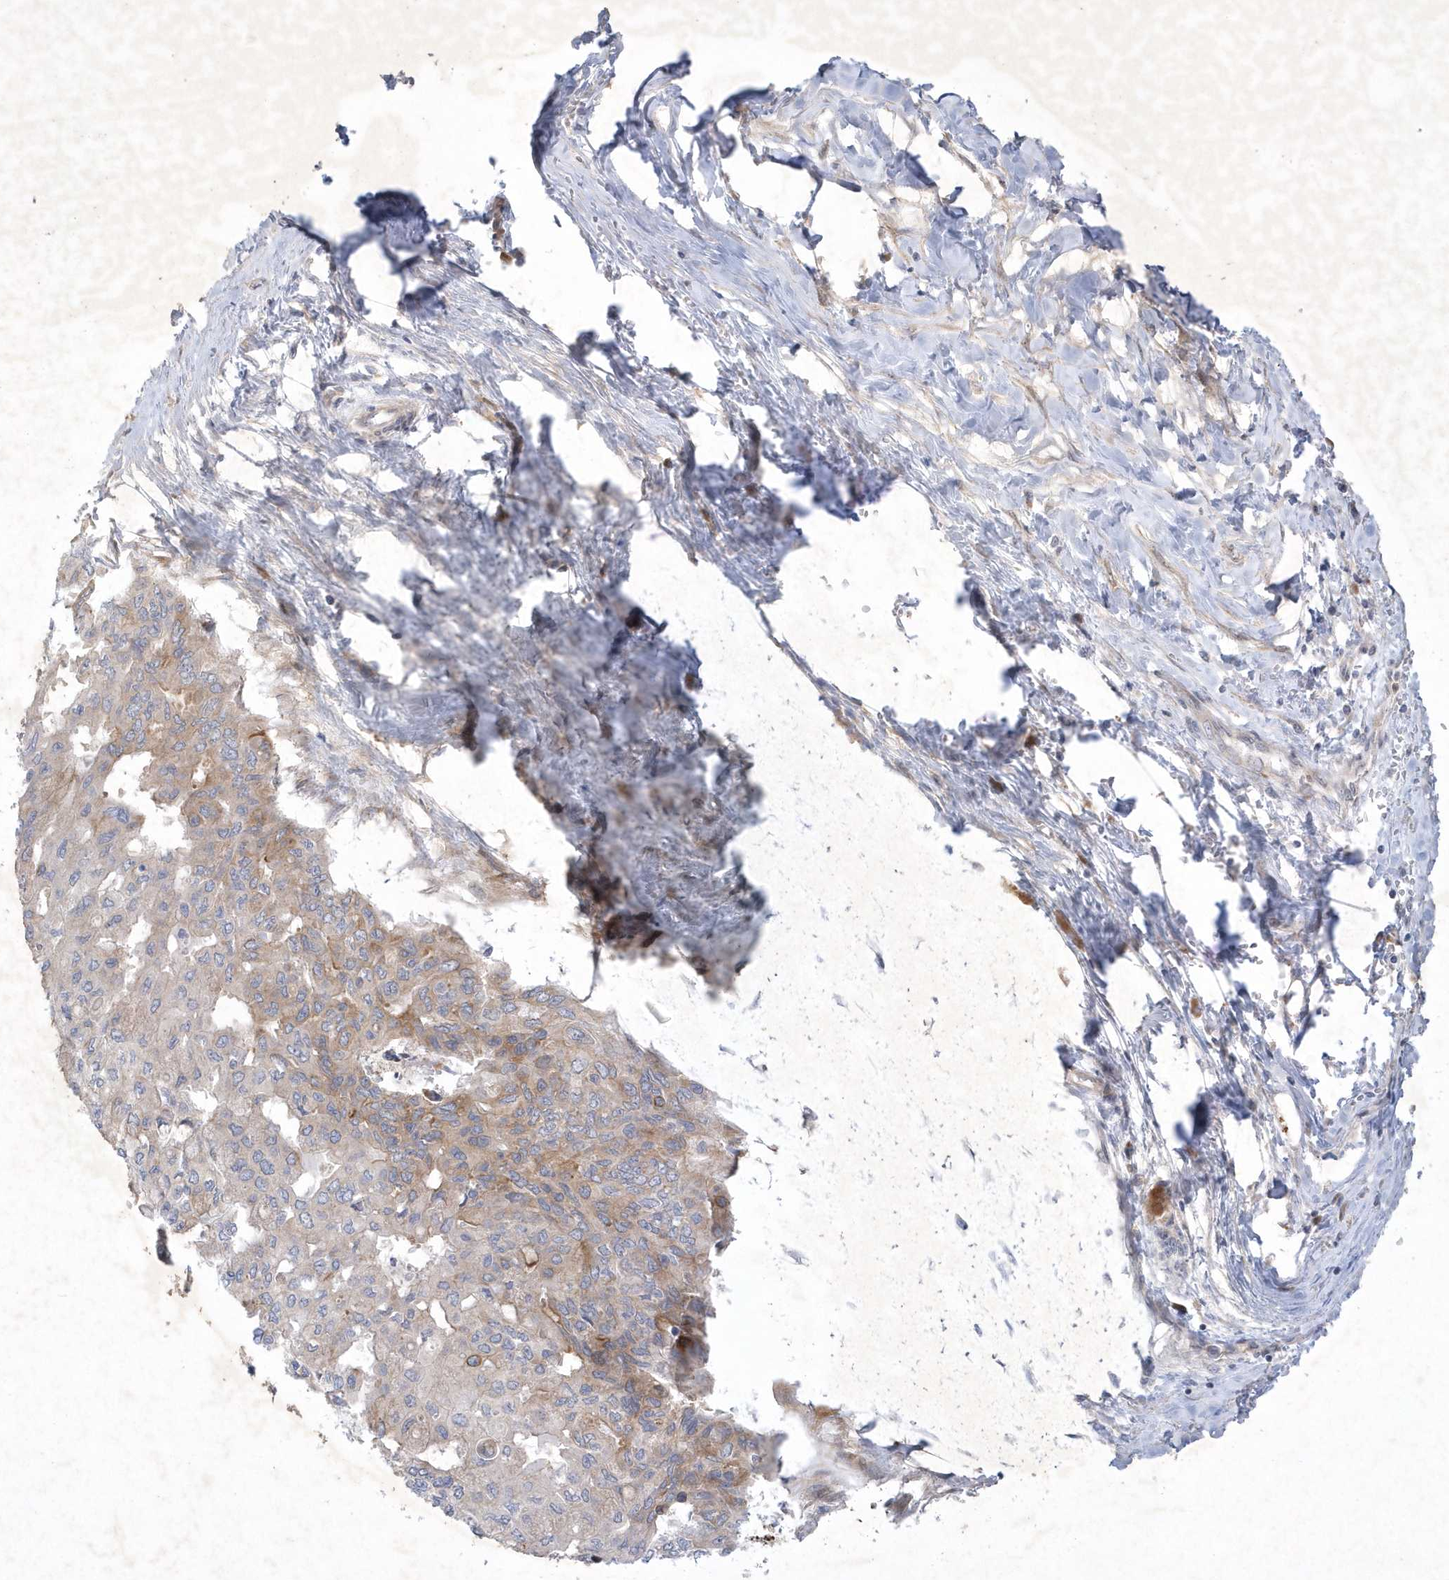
{"staining": {"intensity": "moderate", "quantity": ">75%", "location": "cytoplasmic/membranous"}, "tissue": "pancreatic cancer", "cell_type": "Tumor cells", "image_type": "cancer", "snomed": [{"axis": "morphology", "description": "Adenocarcinoma, NOS"}, {"axis": "topography", "description": "Pancreas"}], "caption": "This is an image of IHC staining of adenocarcinoma (pancreatic), which shows moderate staining in the cytoplasmic/membranous of tumor cells.", "gene": "LARS1", "patient": {"sex": "male", "age": 51}}